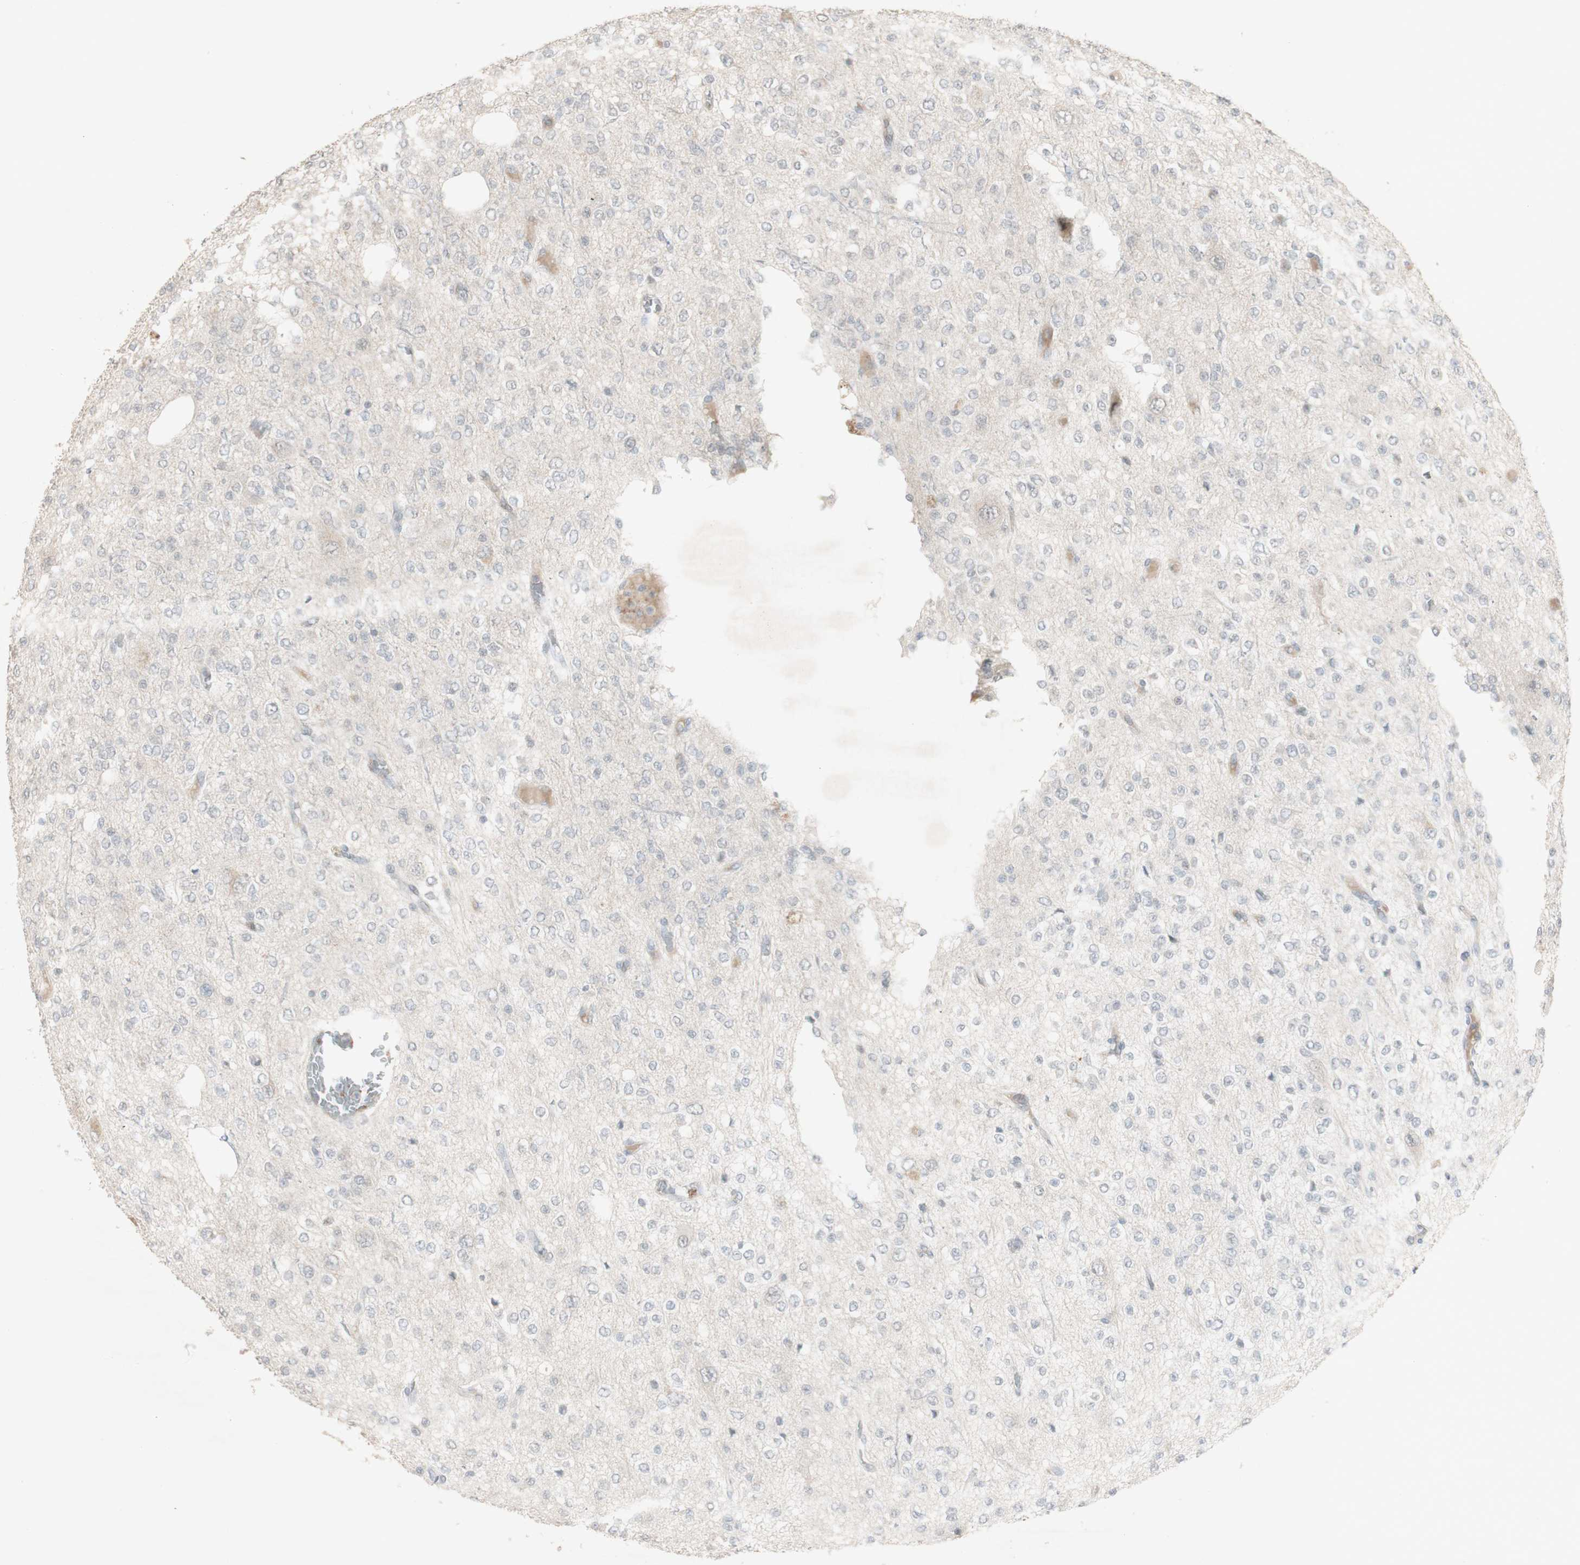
{"staining": {"intensity": "negative", "quantity": "none", "location": "none"}, "tissue": "glioma", "cell_type": "Tumor cells", "image_type": "cancer", "snomed": [{"axis": "morphology", "description": "Glioma, malignant, Low grade"}, {"axis": "topography", "description": "Brain"}], "caption": "The image demonstrates no staining of tumor cells in malignant glioma (low-grade).", "gene": "C1orf116", "patient": {"sex": "male", "age": 38}}